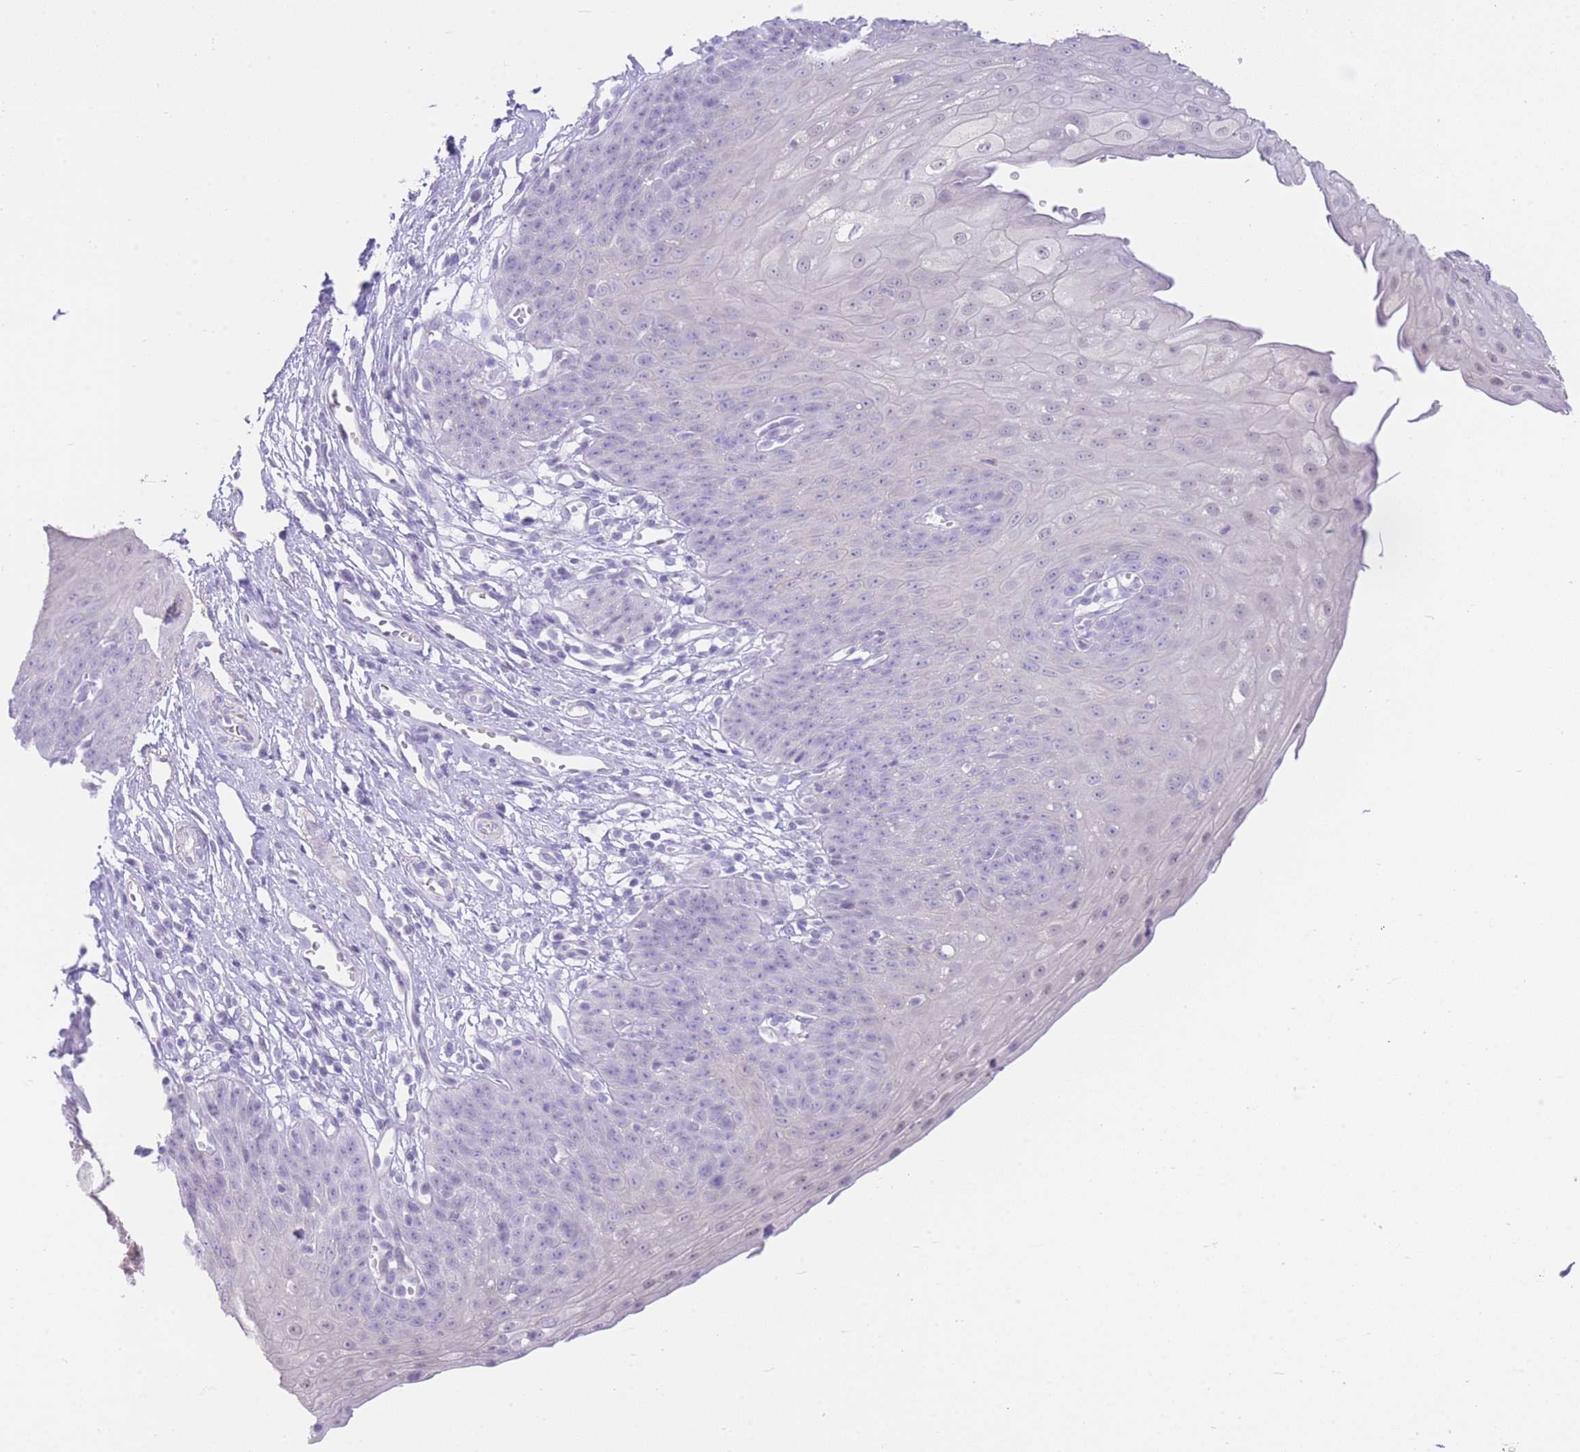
{"staining": {"intensity": "negative", "quantity": "none", "location": "none"}, "tissue": "esophagus", "cell_type": "Squamous epithelial cells", "image_type": "normal", "snomed": [{"axis": "morphology", "description": "Normal tissue, NOS"}, {"axis": "topography", "description": "Esophagus"}], "caption": "This histopathology image is of unremarkable esophagus stained with IHC to label a protein in brown with the nuclei are counter-stained blue. There is no positivity in squamous epithelial cells.", "gene": "ZNF212", "patient": {"sex": "male", "age": 71}}